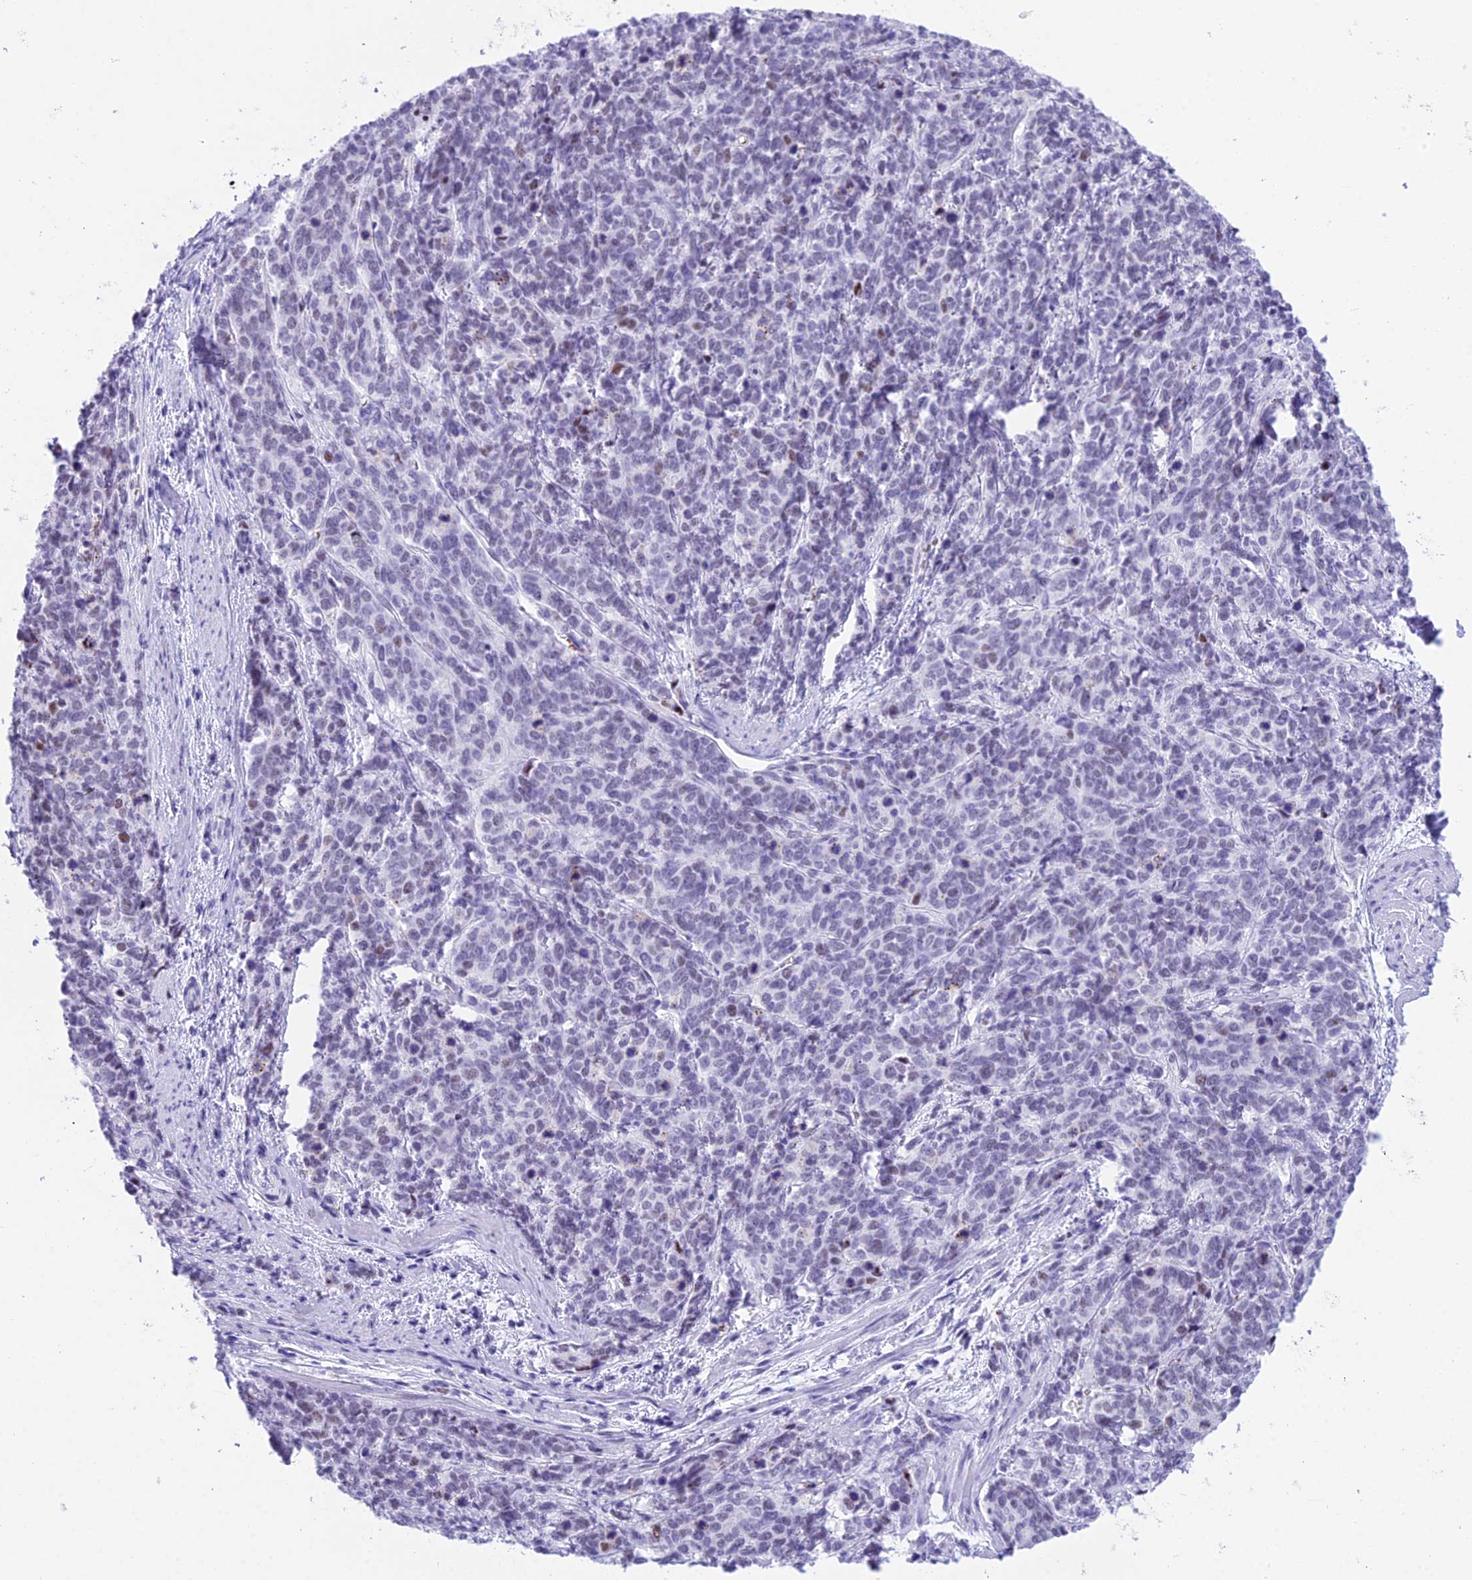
{"staining": {"intensity": "negative", "quantity": "none", "location": "none"}, "tissue": "cervical cancer", "cell_type": "Tumor cells", "image_type": "cancer", "snomed": [{"axis": "morphology", "description": "Squamous cell carcinoma, NOS"}, {"axis": "topography", "description": "Cervix"}], "caption": "Photomicrograph shows no significant protein positivity in tumor cells of squamous cell carcinoma (cervical).", "gene": "RNPS1", "patient": {"sex": "female", "age": 60}}